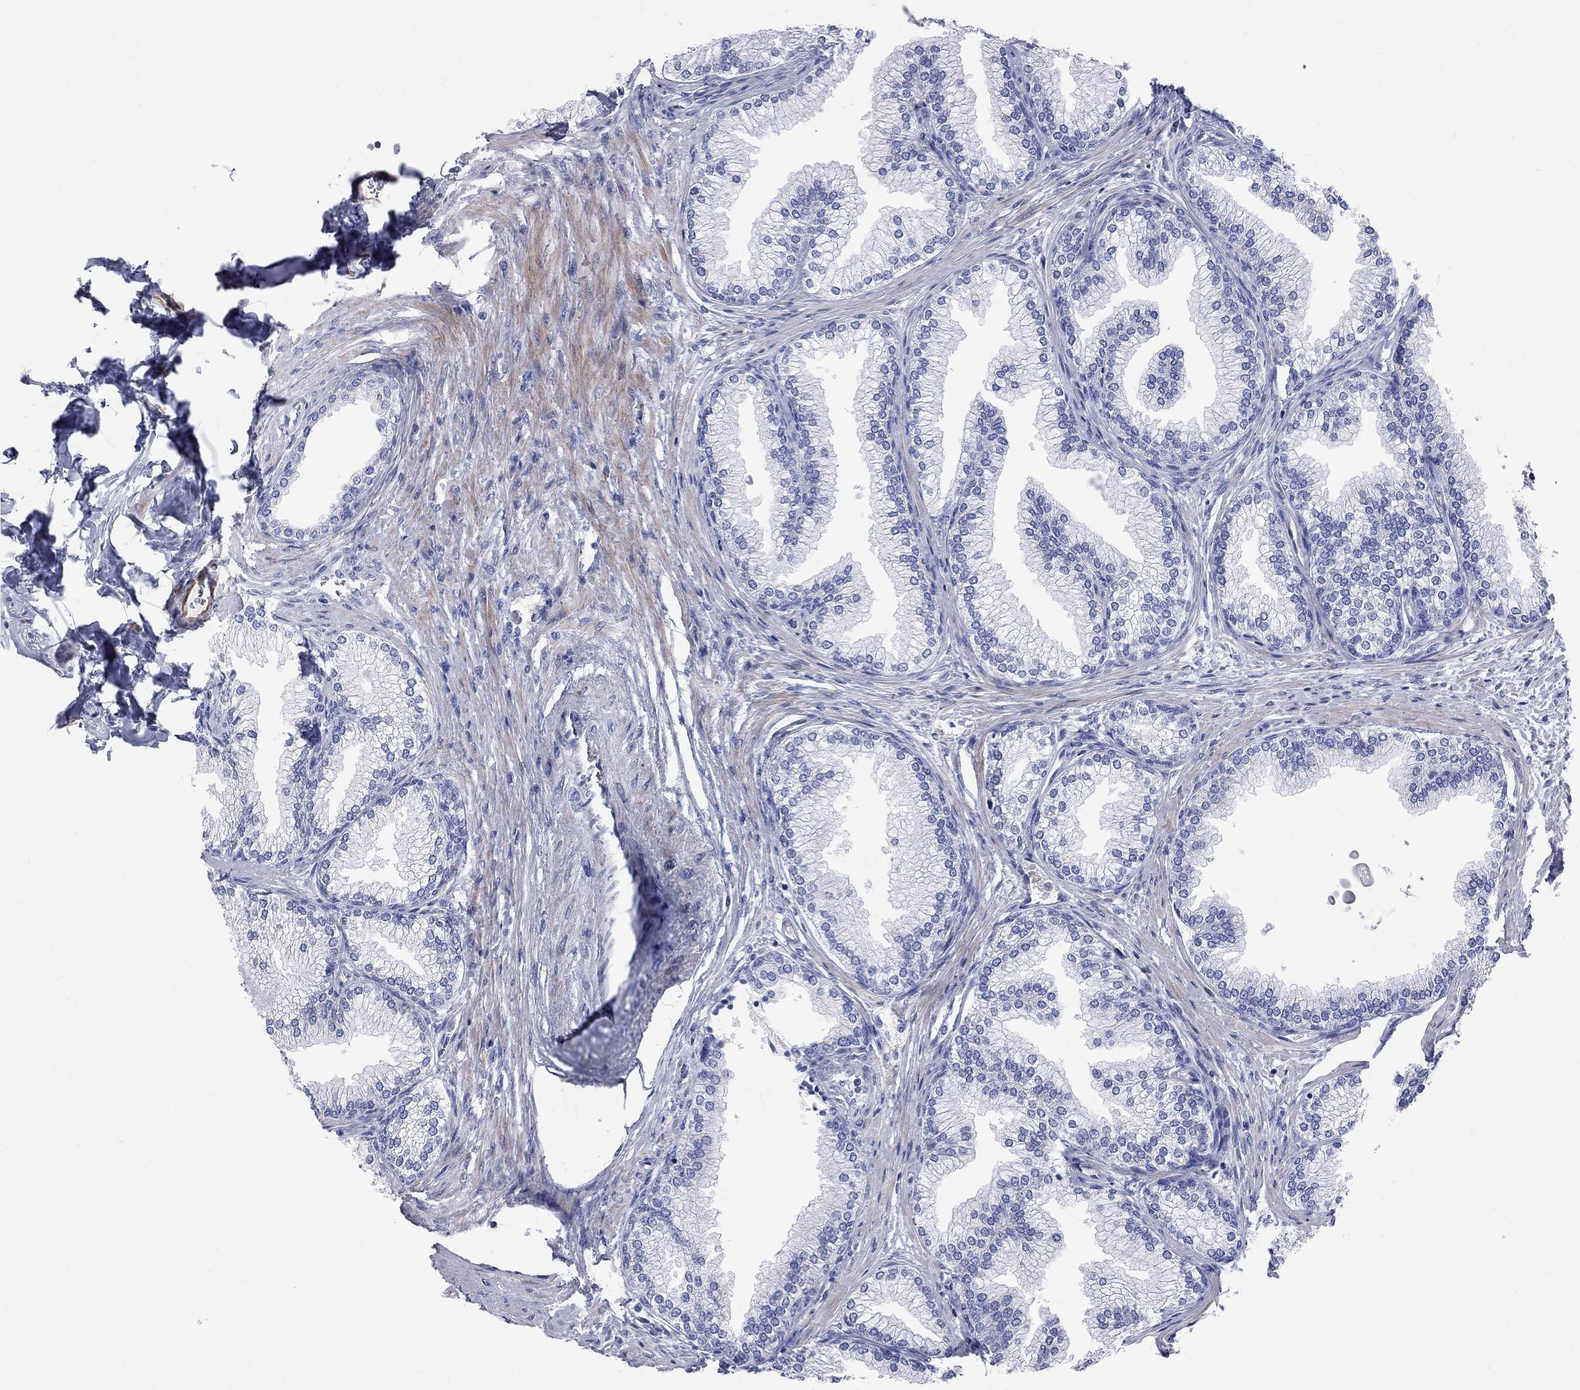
{"staining": {"intensity": "negative", "quantity": "none", "location": "none"}, "tissue": "prostate", "cell_type": "Glandular cells", "image_type": "normal", "snomed": [{"axis": "morphology", "description": "Normal tissue, NOS"}, {"axis": "topography", "description": "Prostate"}], "caption": "This is a image of immunohistochemistry staining of normal prostate, which shows no positivity in glandular cells.", "gene": "ABI3", "patient": {"sex": "male", "age": 72}}